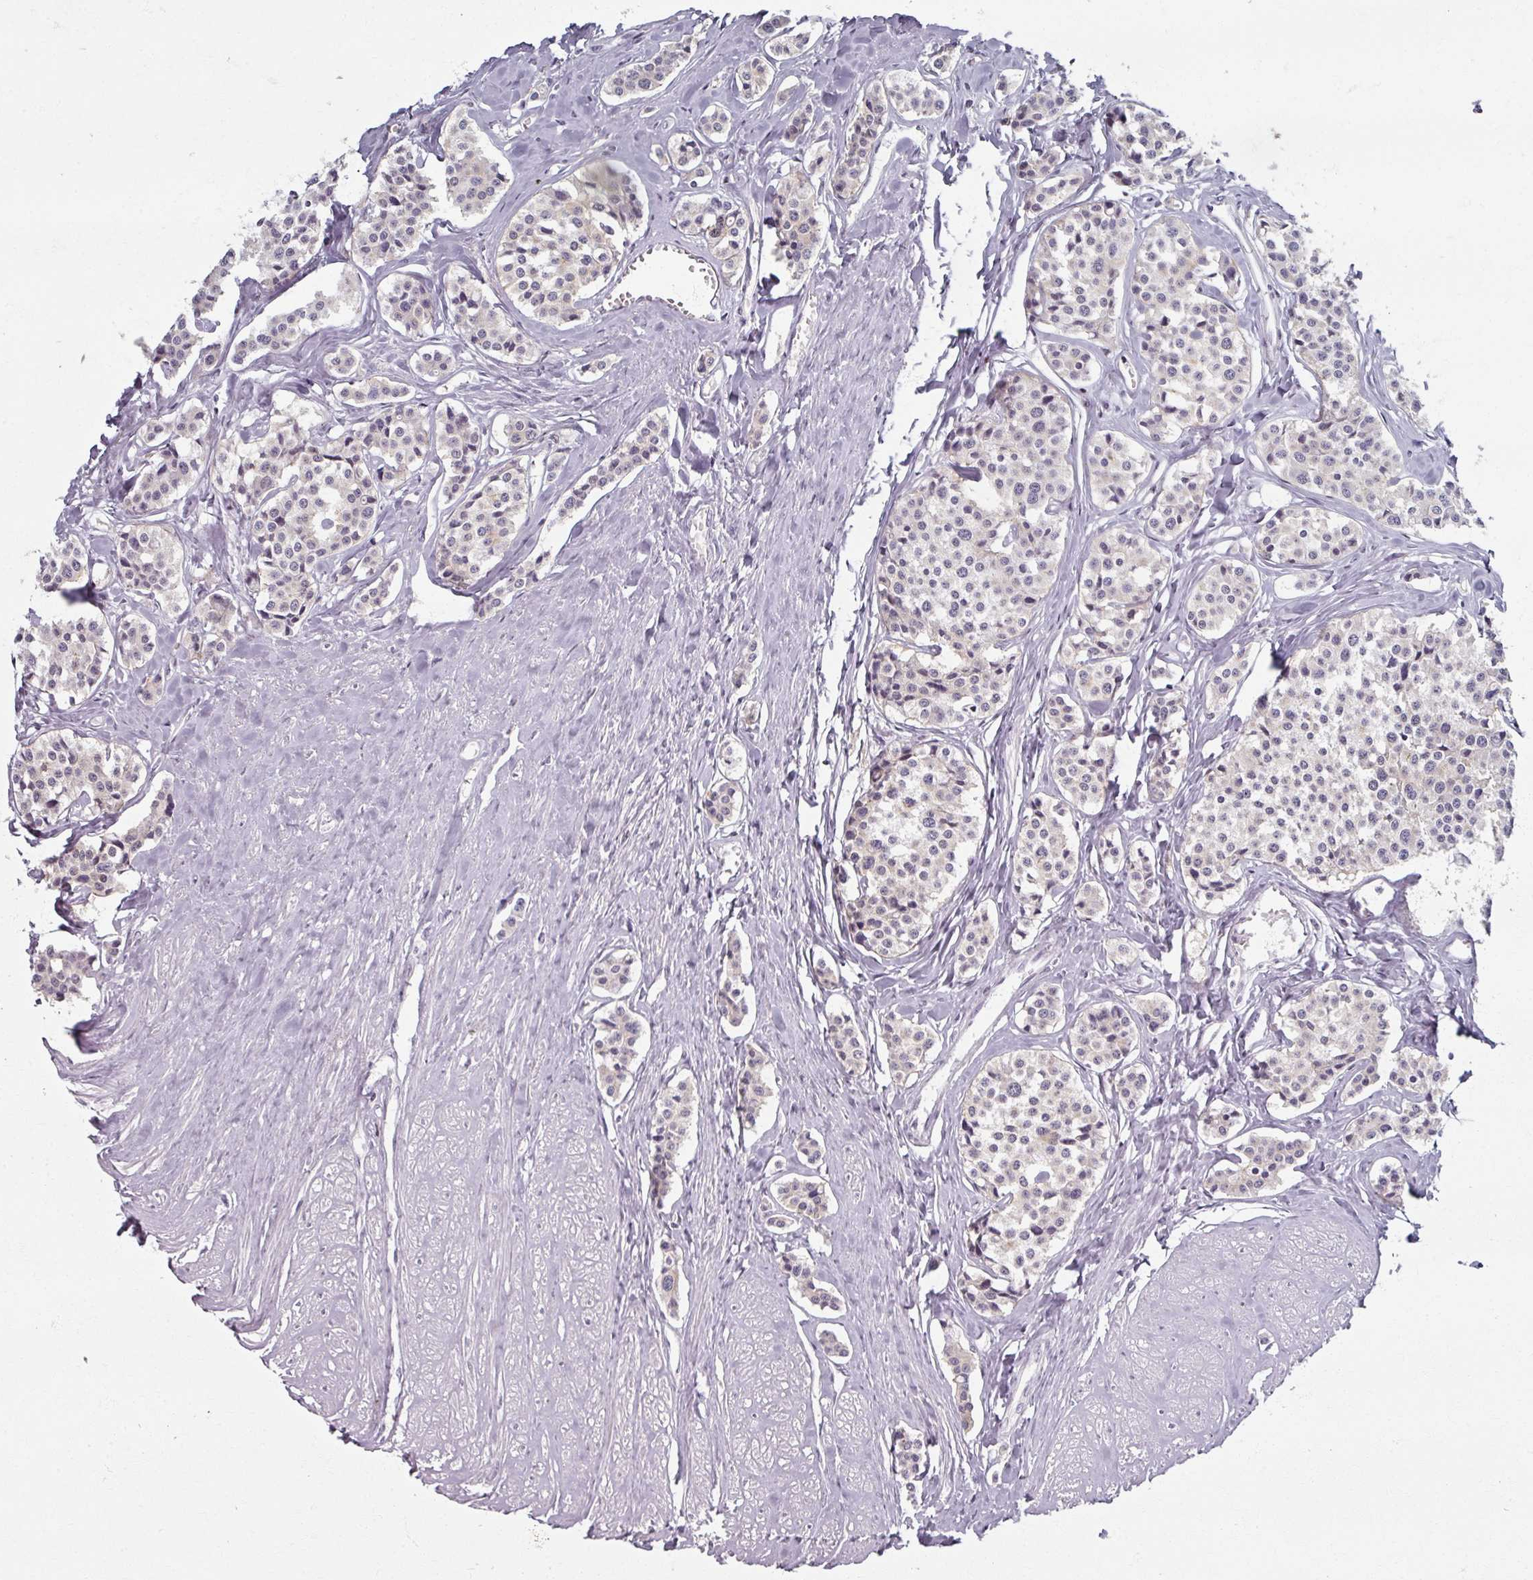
{"staining": {"intensity": "negative", "quantity": "none", "location": "none"}, "tissue": "carcinoid", "cell_type": "Tumor cells", "image_type": "cancer", "snomed": [{"axis": "morphology", "description": "Carcinoid, malignant, NOS"}, {"axis": "topography", "description": "Small intestine"}], "caption": "An immunohistochemistry micrograph of malignant carcinoid is shown. There is no staining in tumor cells of malignant carcinoid. (Brightfield microscopy of DAB (3,3'-diaminobenzidine) immunohistochemistry at high magnification).", "gene": "RIPOR3", "patient": {"sex": "male", "age": 60}}